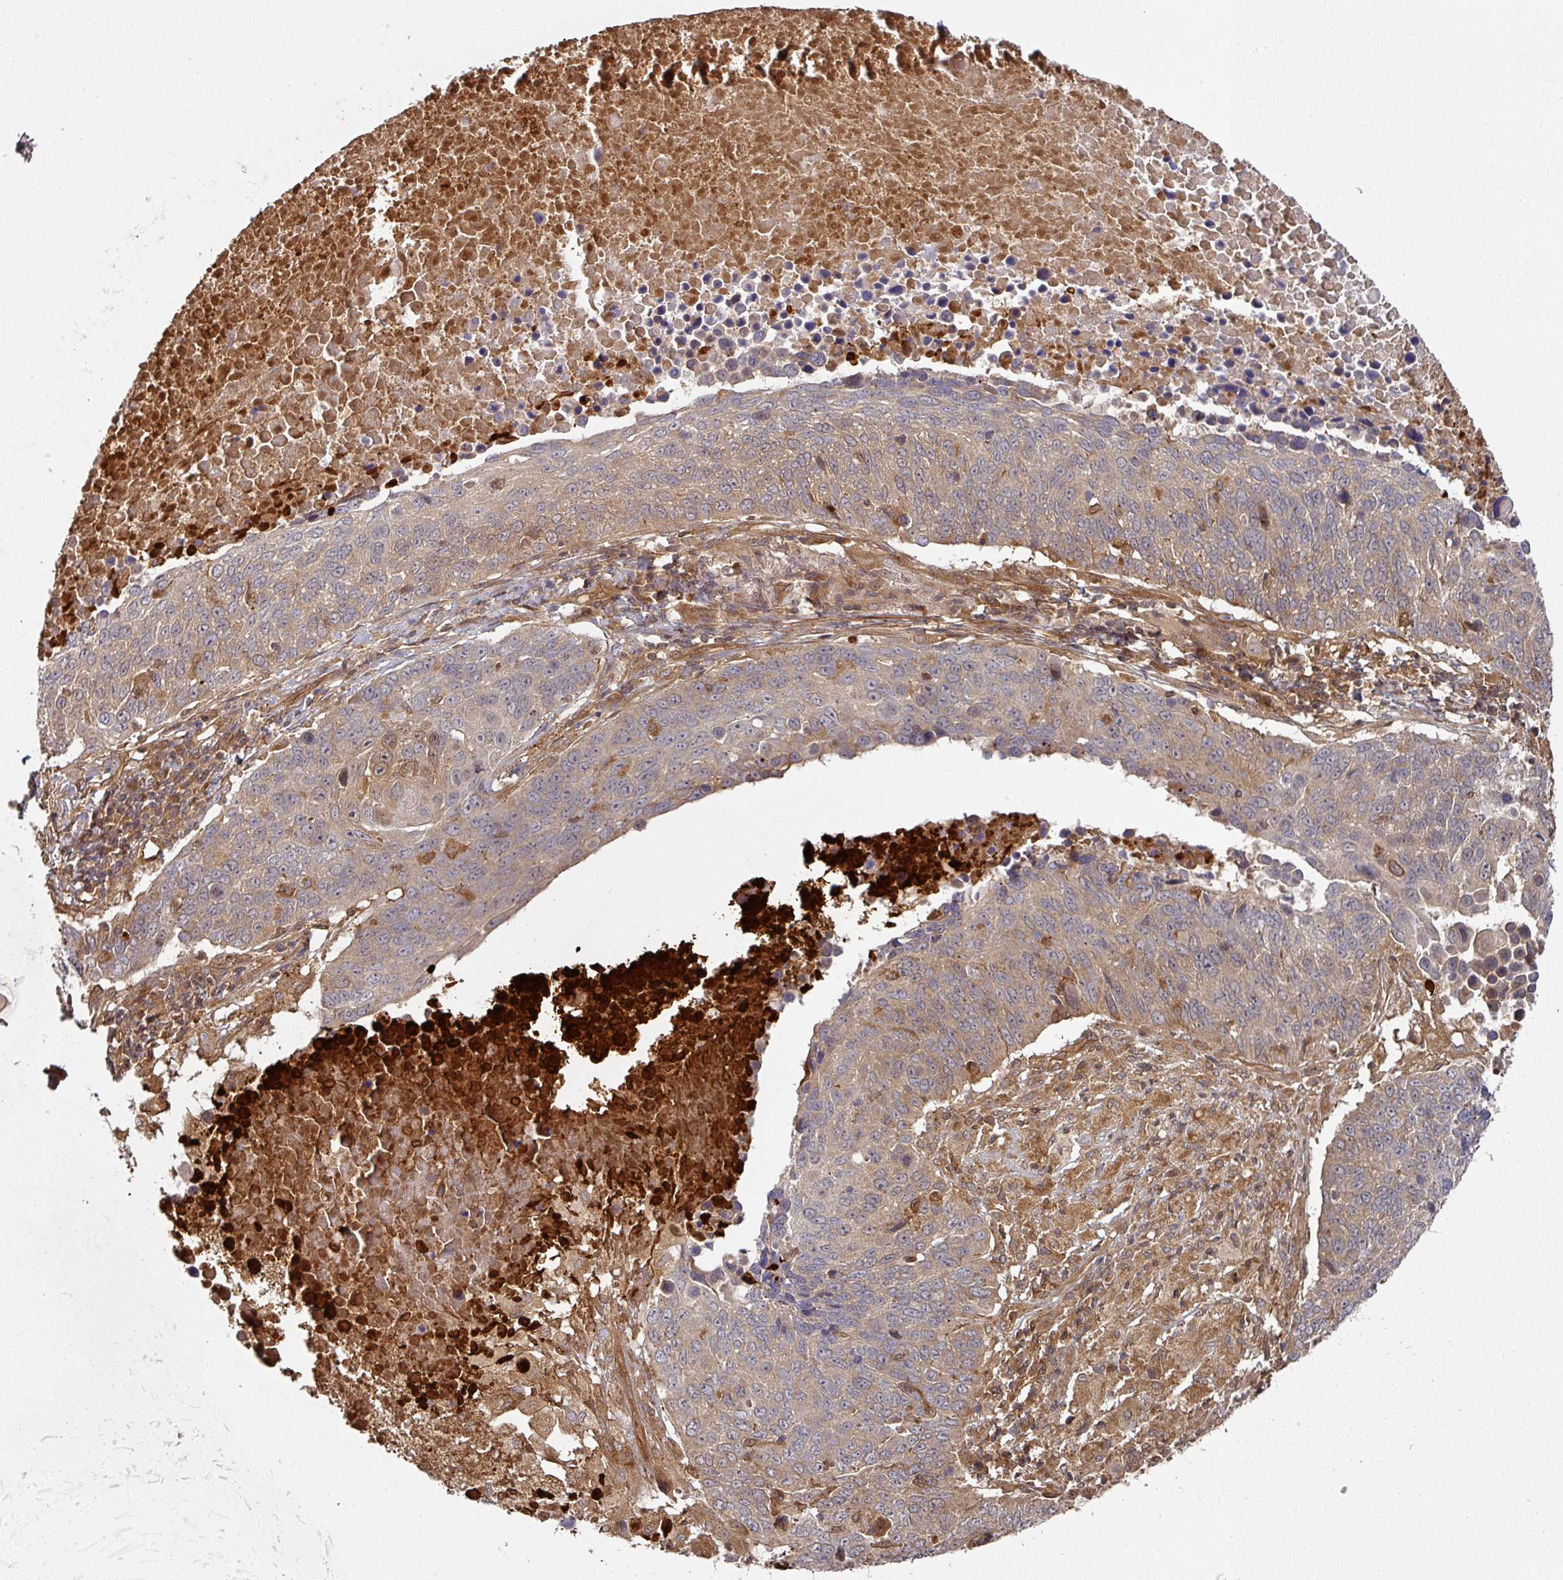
{"staining": {"intensity": "weak", "quantity": "25%-75%", "location": "cytoplasmic/membranous"}, "tissue": "lung cancer", "cell_type": "Tumor cells", "image_type": "cancer", "snomed": [{"axis": "morphology", "description": "Normal tissue, NOS"}, {"axis": "morphology", "description": "Squamous cell carcinoma, NOS"}, {"axis": "topography", "description": "Lymph node"}, {"axis": "topography", "description": "Lung"}], "caption": "Weak cytoplasmic/membranous staining is present in approximately 25%-75% of tumor cells in lung squamous cell carcinoma.", "gene": "EIF4EBP2", "patient": {"sex": "male", "age": 66}}